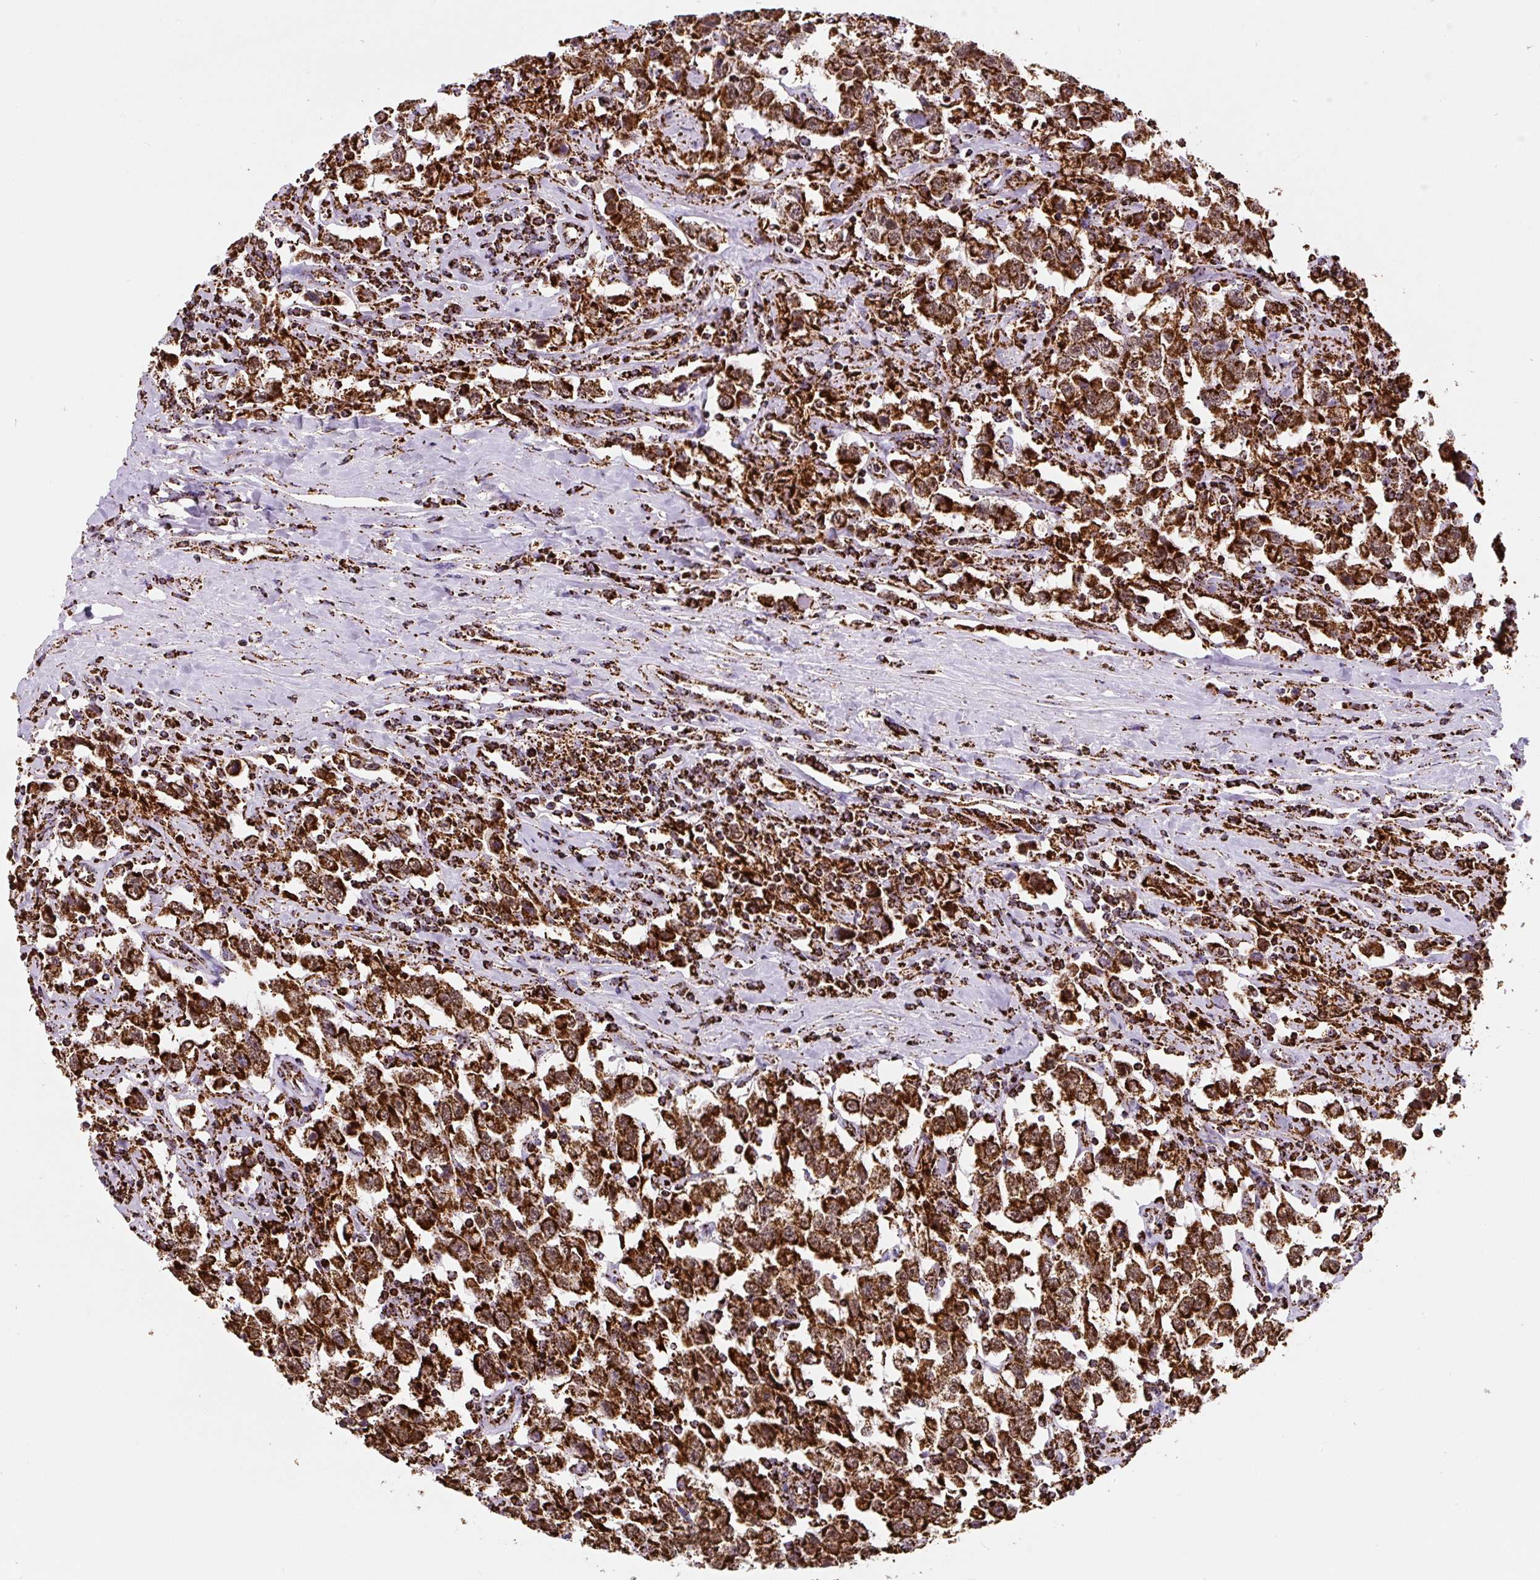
{"staining": {"intensity": "strong", "quantity": ">75%", "location": "cytoplasmic/membranous"}, "tissue": "testis cancer", "cell_type": "Tumor cells", "image_type": "cancer", "snomed": [{"axis": "morphology", "description": "Seminoma, NOS"}, {"axis": "topography", "description": "Testis"}], "caption": "Strong cytoplasmic/membranous positivity is identified in approximately >75% of tumor cells in seminoma (testis). The protein of interest is shown in brown color, while the nuclei are stained blue.", "gene": "ATP5F1A", "patient": {"sex": "male", "age": 41}}